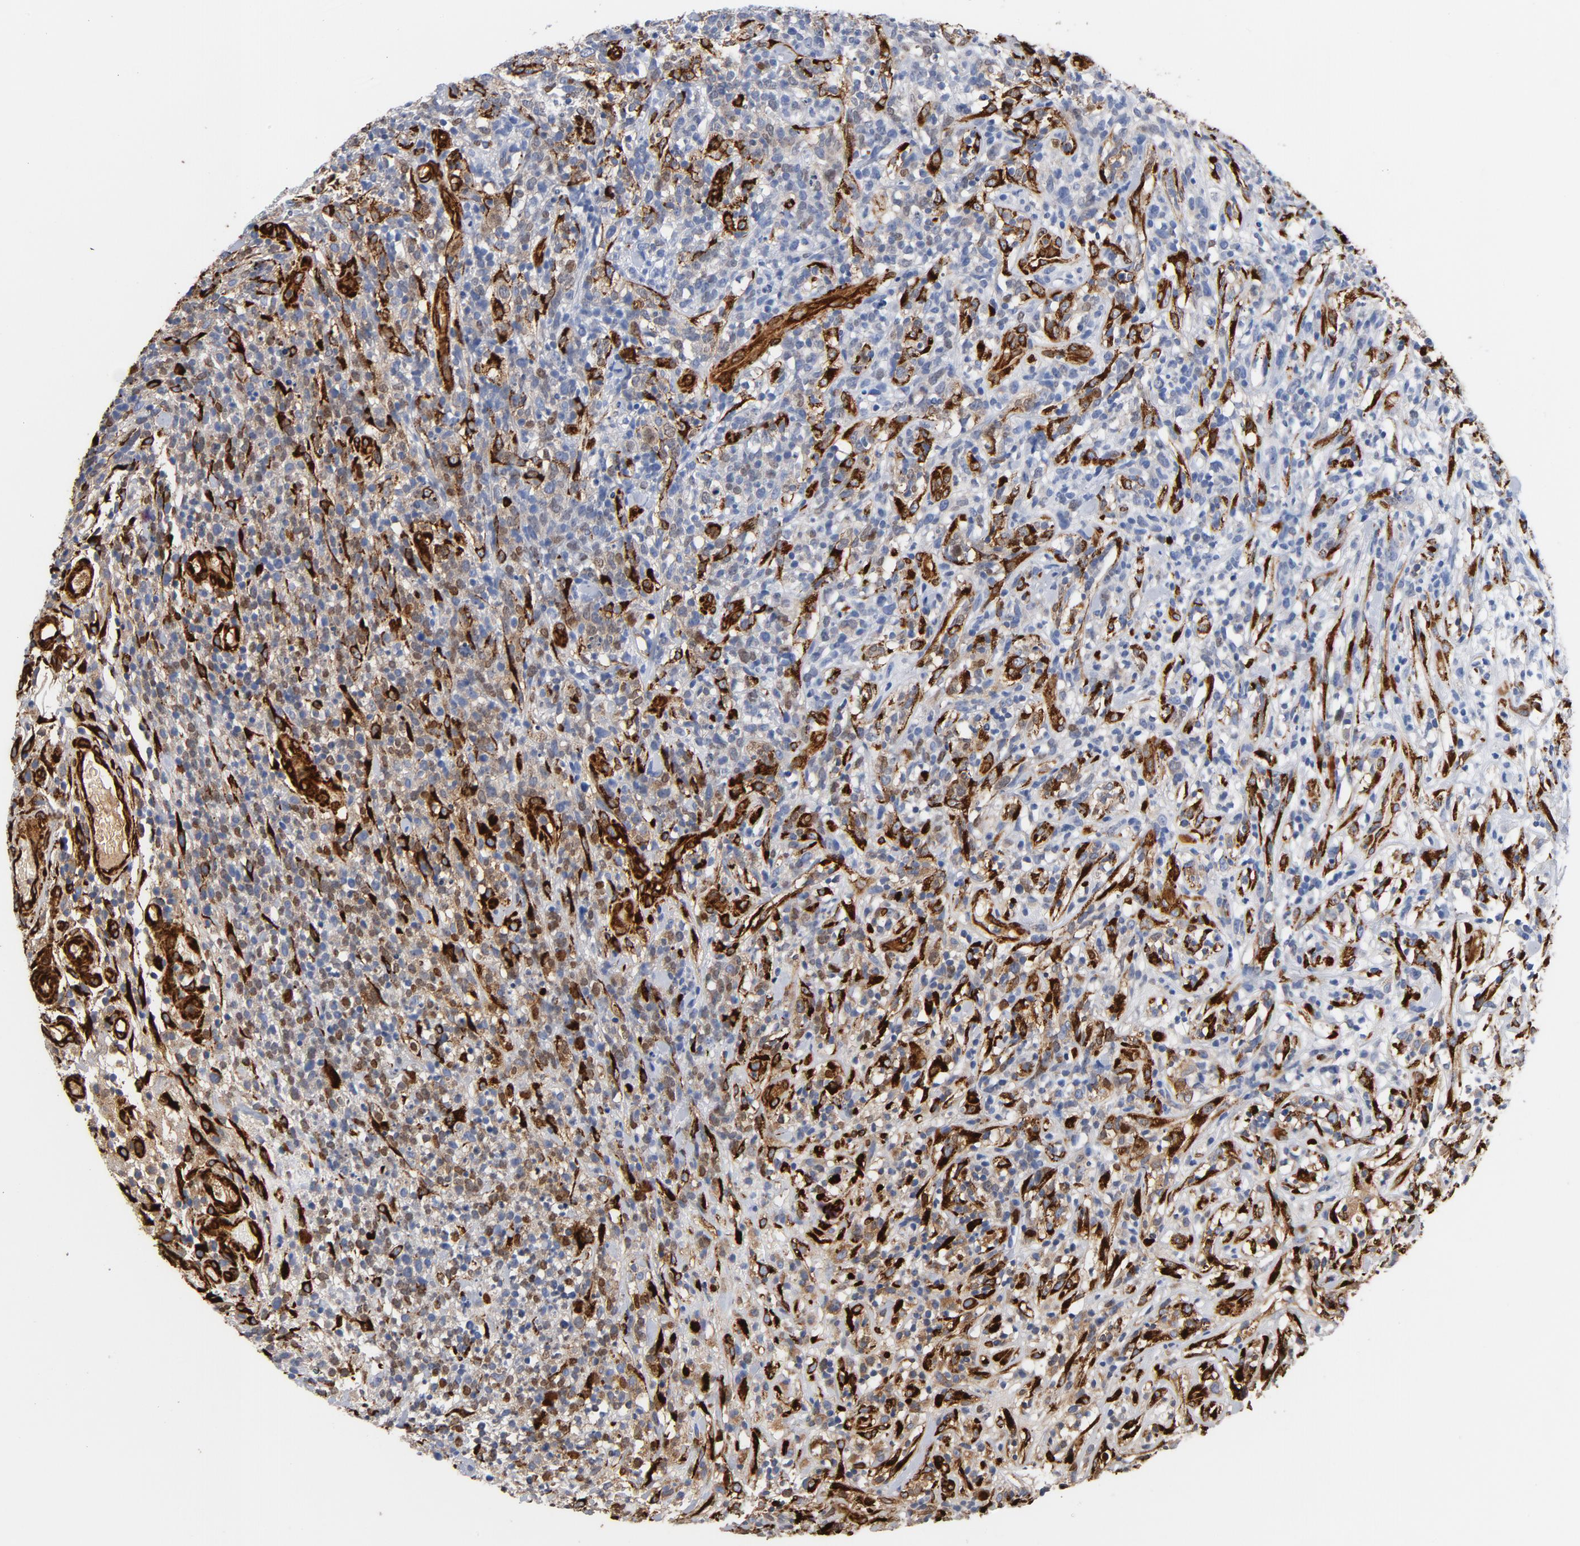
{"staining": {"intensity": "weak", "quantity": "<25%", "location": "cytoplasmic/membranous"}, "tissue": "lymphoma", "cell_type": "Tumor cells", "image_type": "cancer", "snomed": [{"axis": "morphology", "description": "Malignant lymphoma, non-Hodgkin's type, High grade"}, {"axis": "topography", "description": "Lymph node"}], "caption": "IHC of malignant lymphoma, non-Hodgkin's type (high-grade) shows no staining in tumor cells.", "gene": "SERPINH1", "patient": {"sex": "female", "age": 73}}